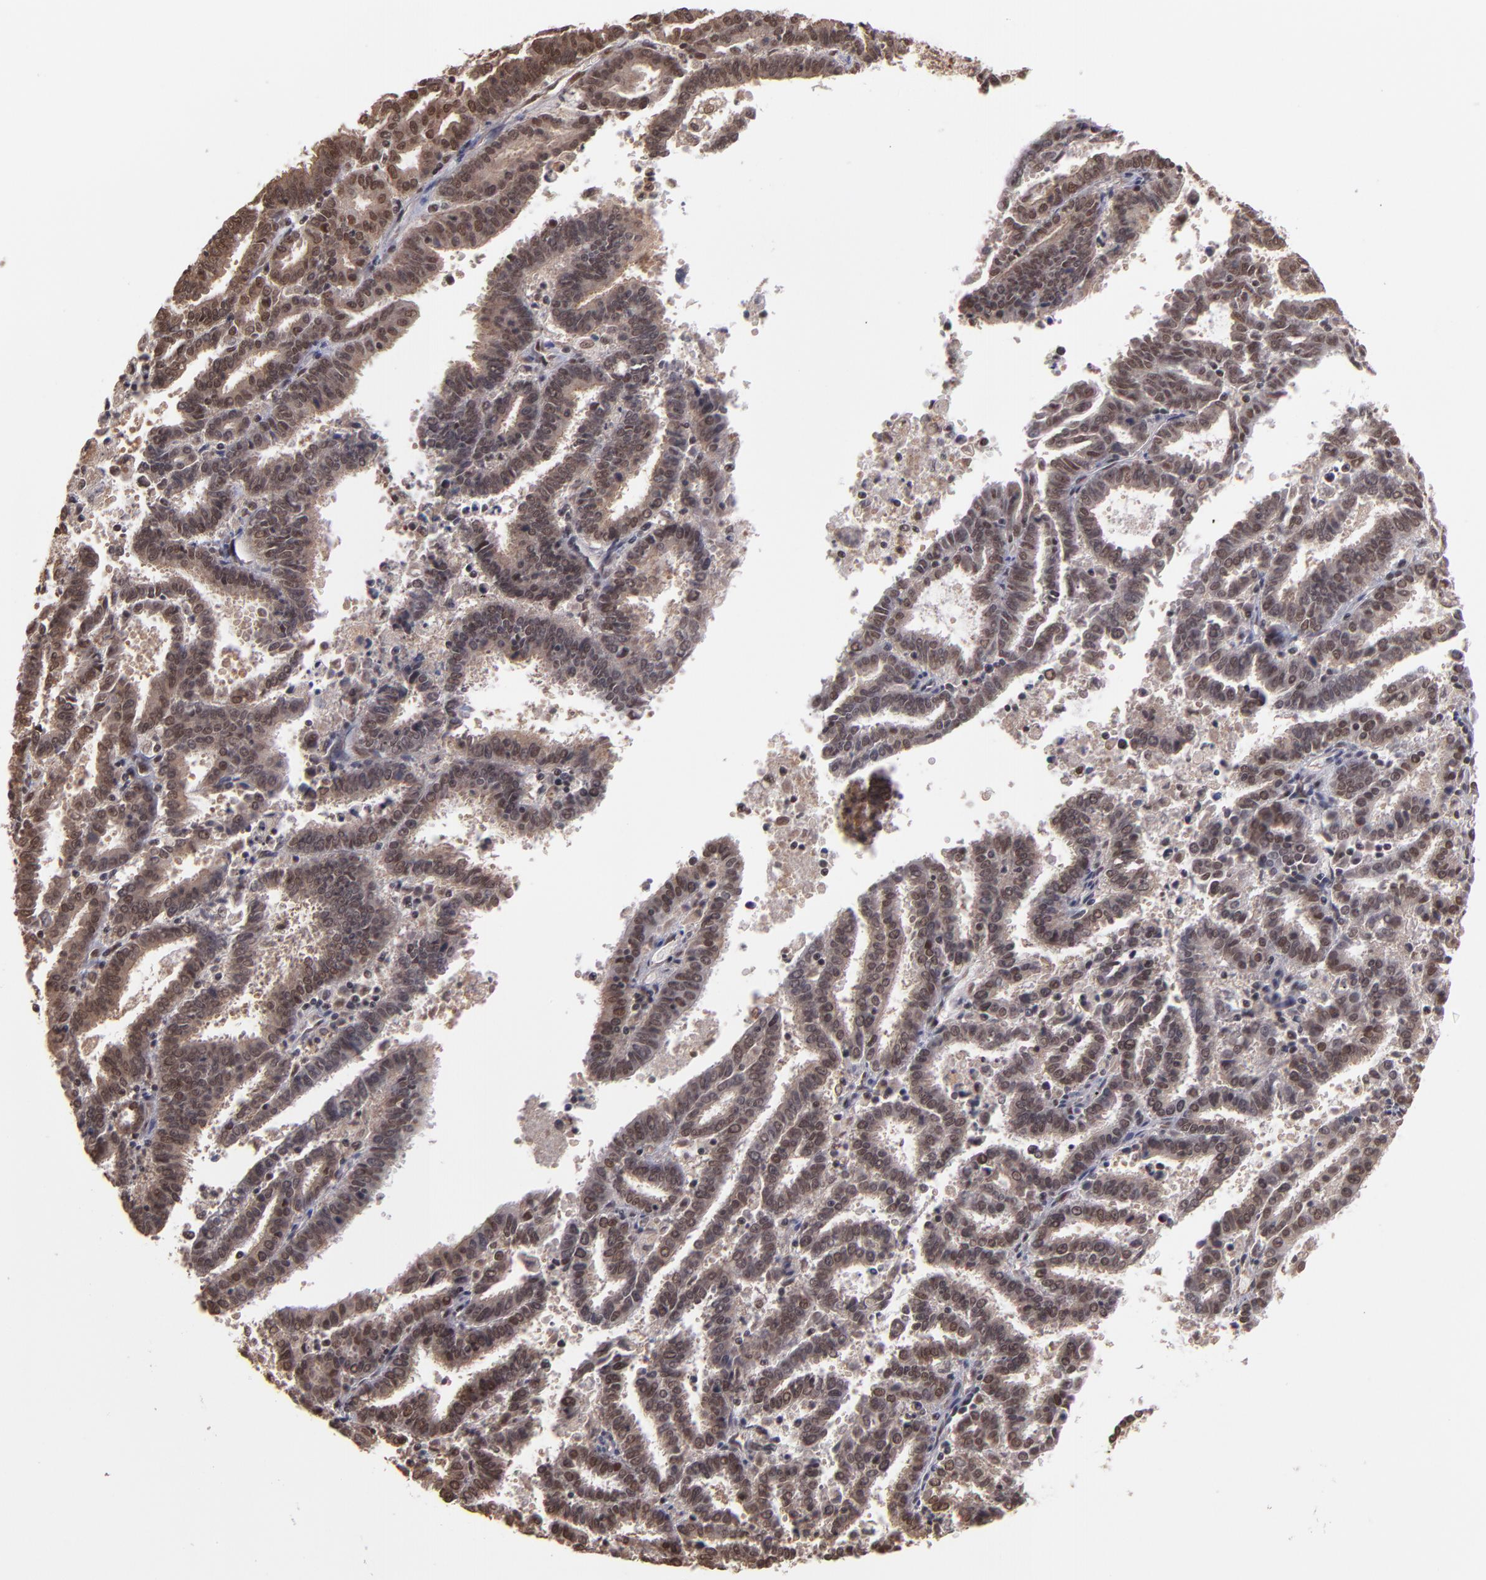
{"staining": {"intensity": "moderate", "quantity": ">75%", "location": "nuclear"}, "tissue": "endometrial cancer", "cell_type": "Tumor cells", "image_type": "cancer", "snomed": [{"axis": "morphology", "description": "Adenocarcinoma, NOS"}, {"axis": "topography", "description": "Uterus"}], "caption": "Endometrial adenocarcinoma stained with a protein marker shows moderate staining in tumor cells.", "gene": "TERF2", "patient": {"sex": "female", "age": 83}}